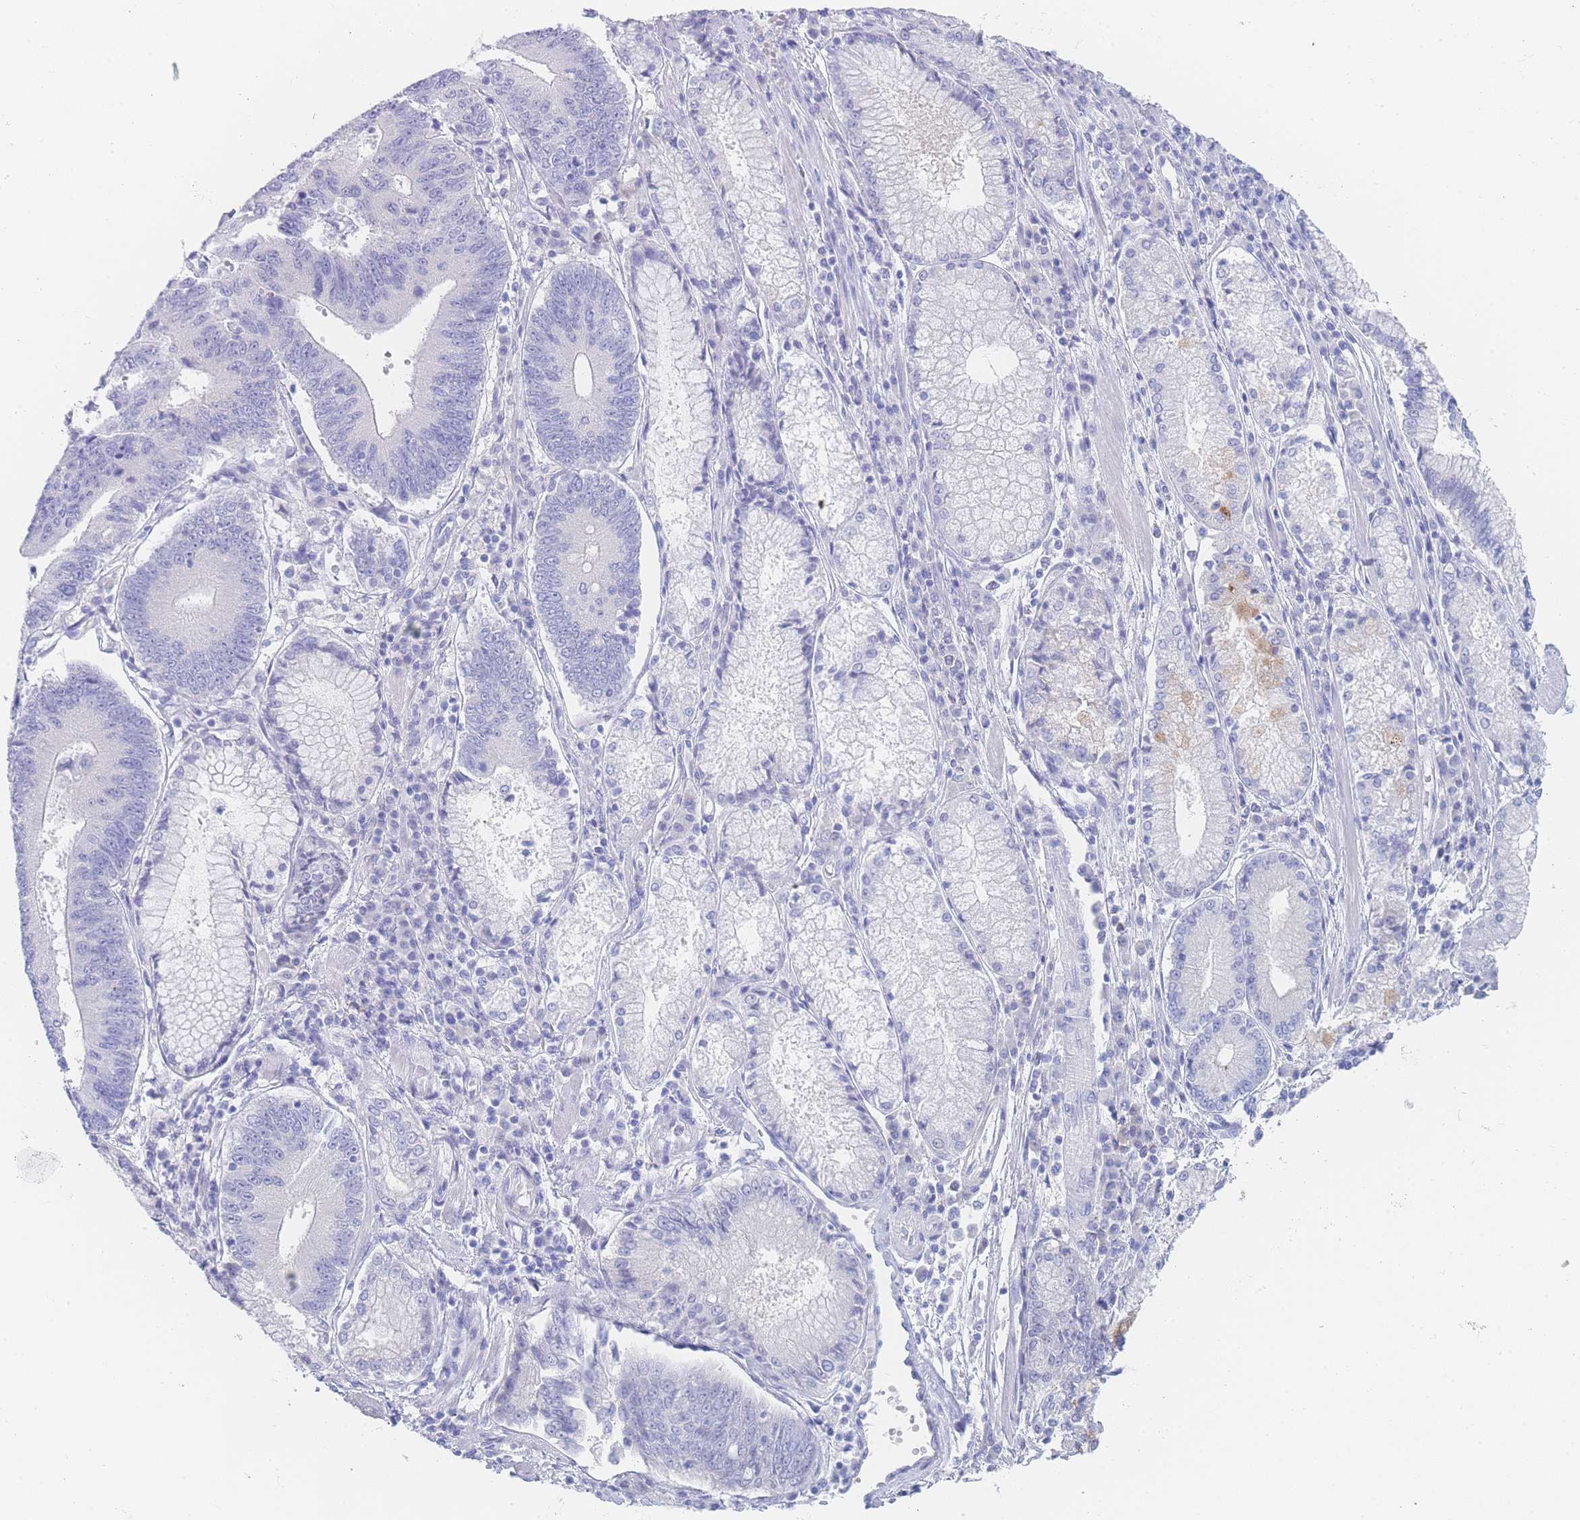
{"staining": {"intensity": "negative", "quantity": "none", "location": "none"}, "tissue": "stomach cancer", "cell_type": "Tumor cells", "image_type": "cancer", "snomed": [{"axis": "morphology", "description": "Adenocarcinoma, NOS"}, {"axis": "topography", "description": "Stomach"}], "caption": "Stomach adenocarcinoma was stained to show a protein in brown. There is no significant expression in tumor cells.", "gene": "LZTFL1", "patient": {"sex": "male", "age": 59}}